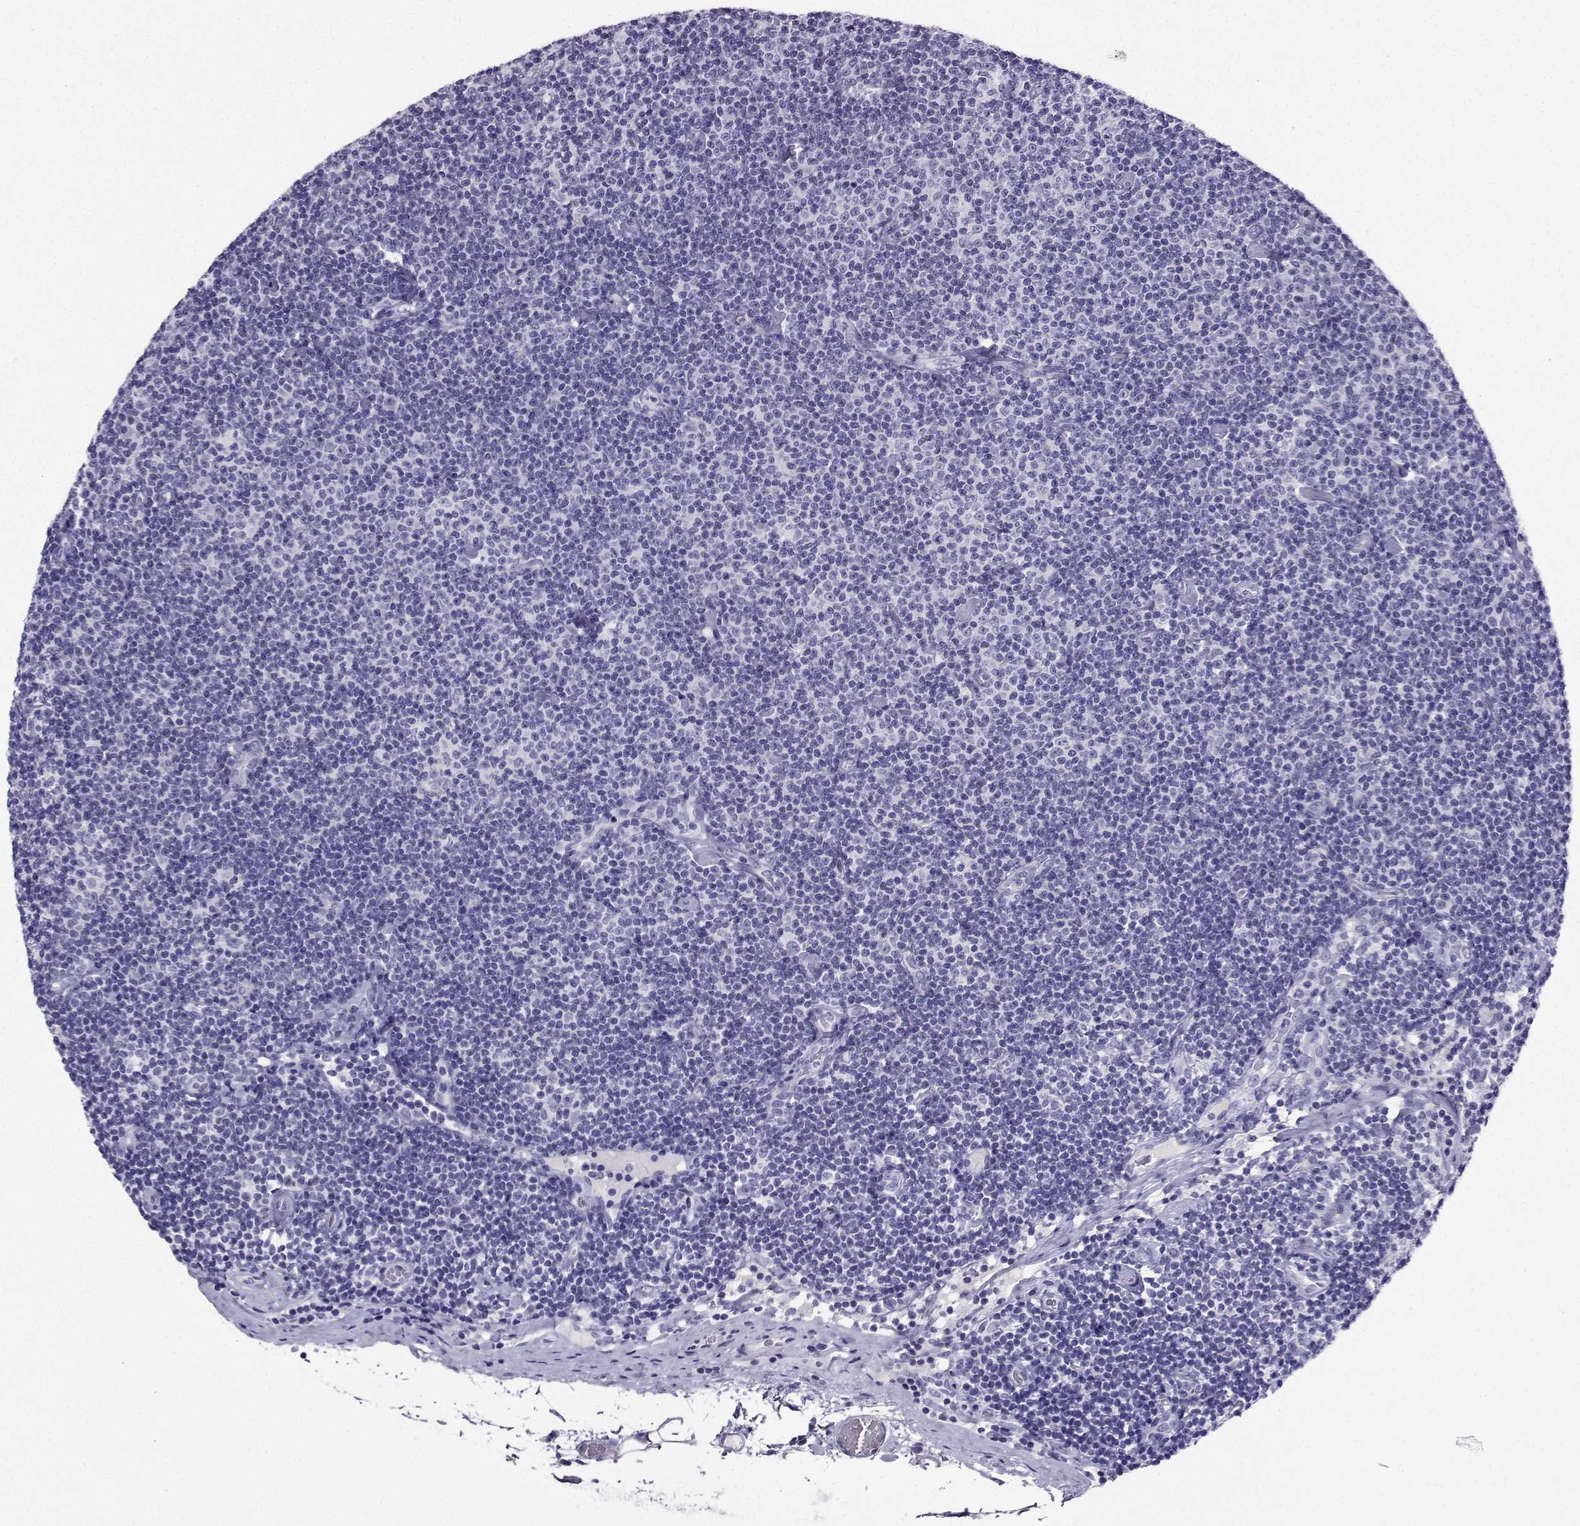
{"staining": {"intensity": "negative", "quantity": "none", "location": "none"}, "tissue": "lymphoma", "cell_type": "Tumor cells", "image_type": "cancer", "snomed": [{"axis": "morphology", "description": "Malignant lymphoma, non-Hodgkin's type, Low grade"}, {"axis": "topography", "description": "Lymph node"}], "caption": "Tumor cells show no significant staining in lymphoma.", "gene": "LINGO1", "patient": {"sex": "male", "age": 81}}